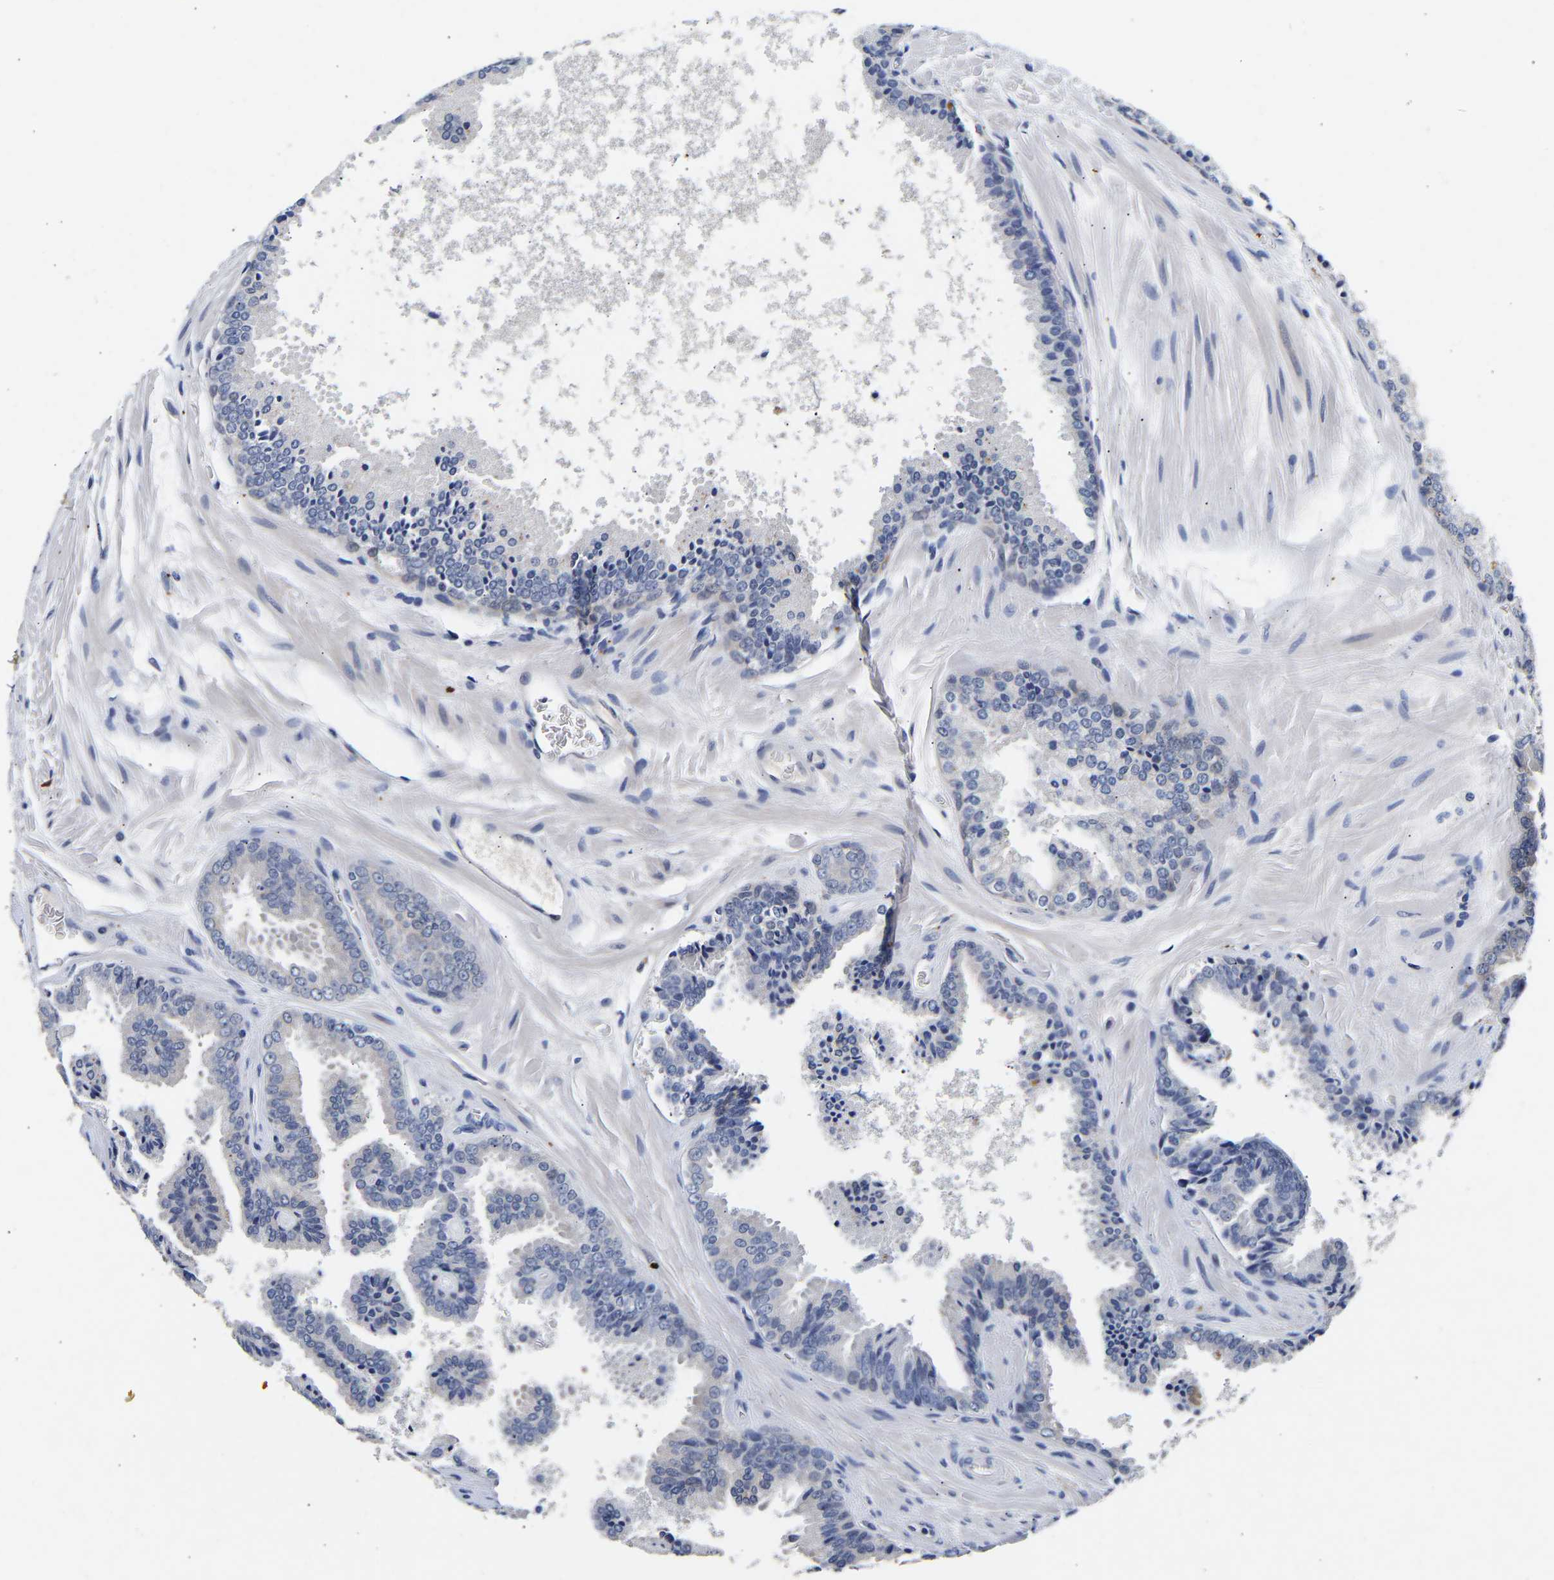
{"staining": {"intensity": "negative", "quantity": "none", "location": "none"}, "tissue": "prostate cancer", "cell_type": "Tumor cells", "image_type": "cancer", "snomed": [{"axis": "morphology", "description": "Adenocarcinoma, High grade"}, {"axis": "topography", "description": "Prostate"}], "caption": "Human adenocarcinoma (high-grade) (prostate) stained for a protein using IHC shows no staining in tumor cells.", "gene": "CCDC6", "patient": {"sex": "male", "age": 65}}